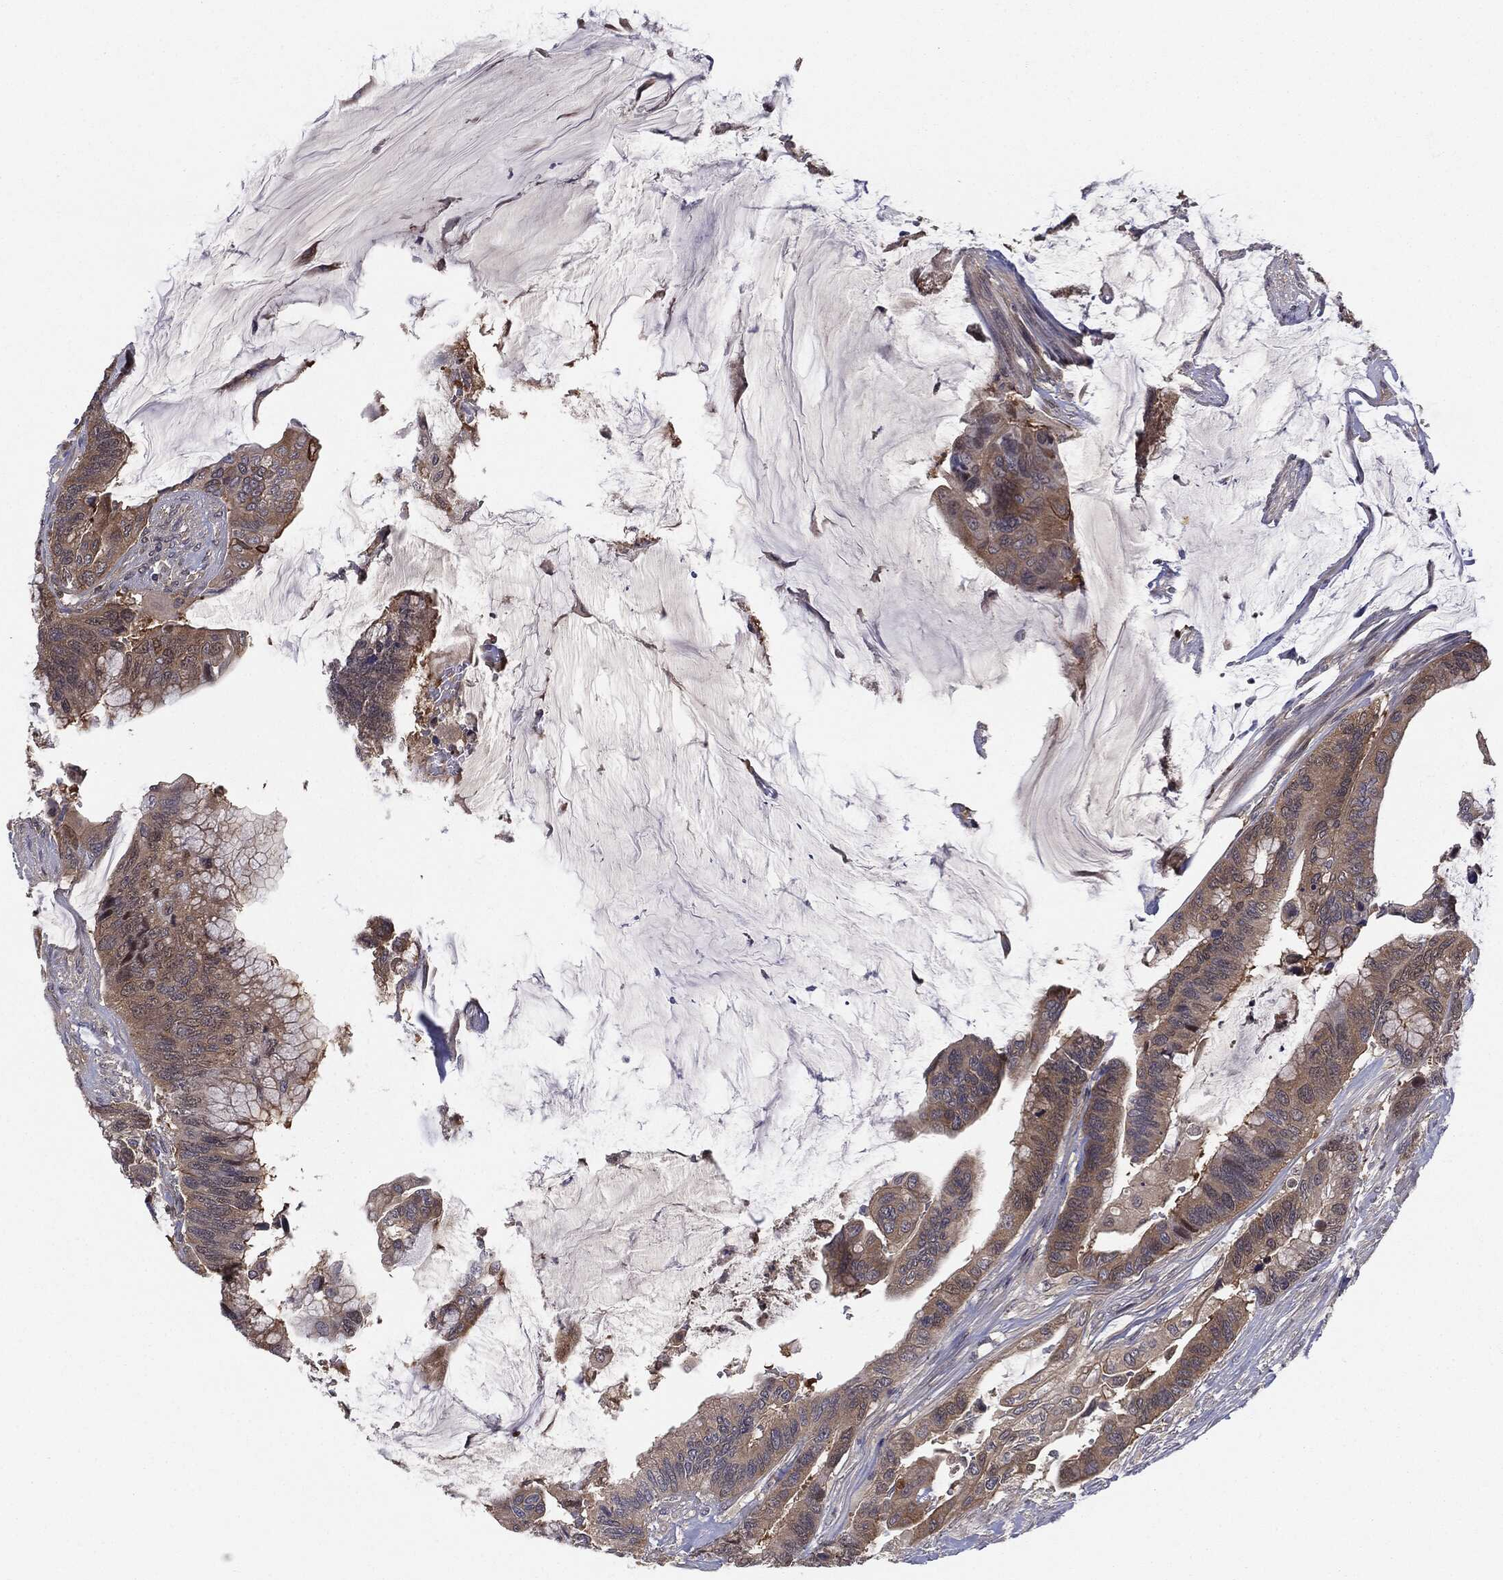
{"staining": {"intensity": "weak", "quantity": ">75%", "location": "cytoplasmic/membranous"}, "tissue": "colorectal cancer", "cell_type": "Tumor cells", "image_type": "cancer", "snomed": [{"axis": "morphology", "description": "Adenocarcinoma, NOS"}, {"axis": "topography", "description": "Rectum"}], "caption": "Weak cytoplasmic/membranous positivity for a protein is appreciated in about >75% of tumor cells of adenocarcinoma (colorectal) using IHC.", "gene": "KRT7", "patient": {"sex": "female", "age": 59}}